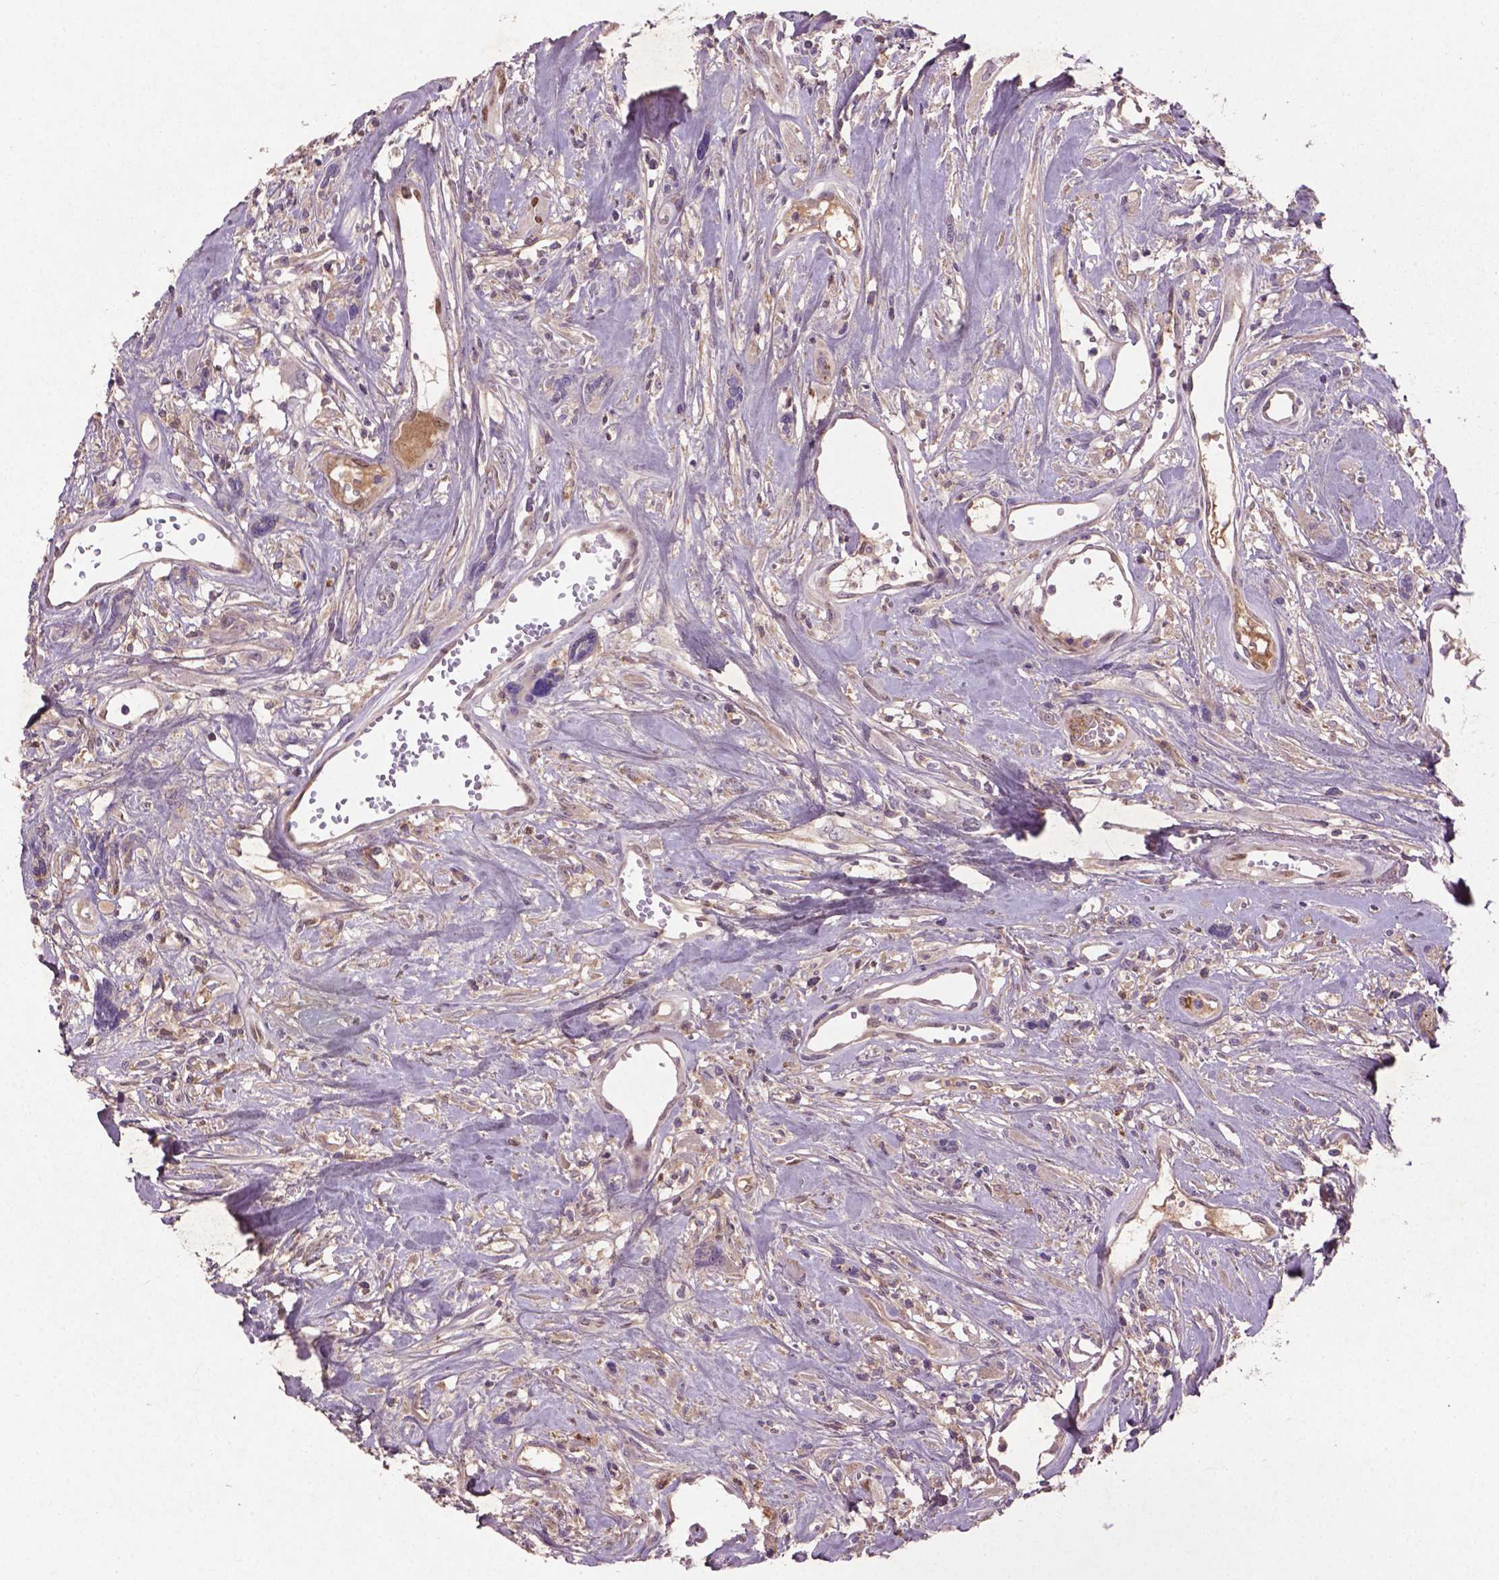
{"staining": {"intensity": "negative", "quantity": "none", "location": "none"}, "tissue": "head and neck cancer", "cell_type": "Tumor cells", "image_type": "cancer", "snomed": [{"axis": "morphology", "description": "Squamous cell carcinoma, NOS"}, {"axis": "topography", "description": "Head-Neck"}], "caption": "DAB (3,3'-diaminobenzidine) immunohistochemical staining of human head and neck squamous cell carcinoma demonstrates no significant expression in tumor cells.", "gene": "SOX17", "patient": {"sex": "male", "age": 57}}